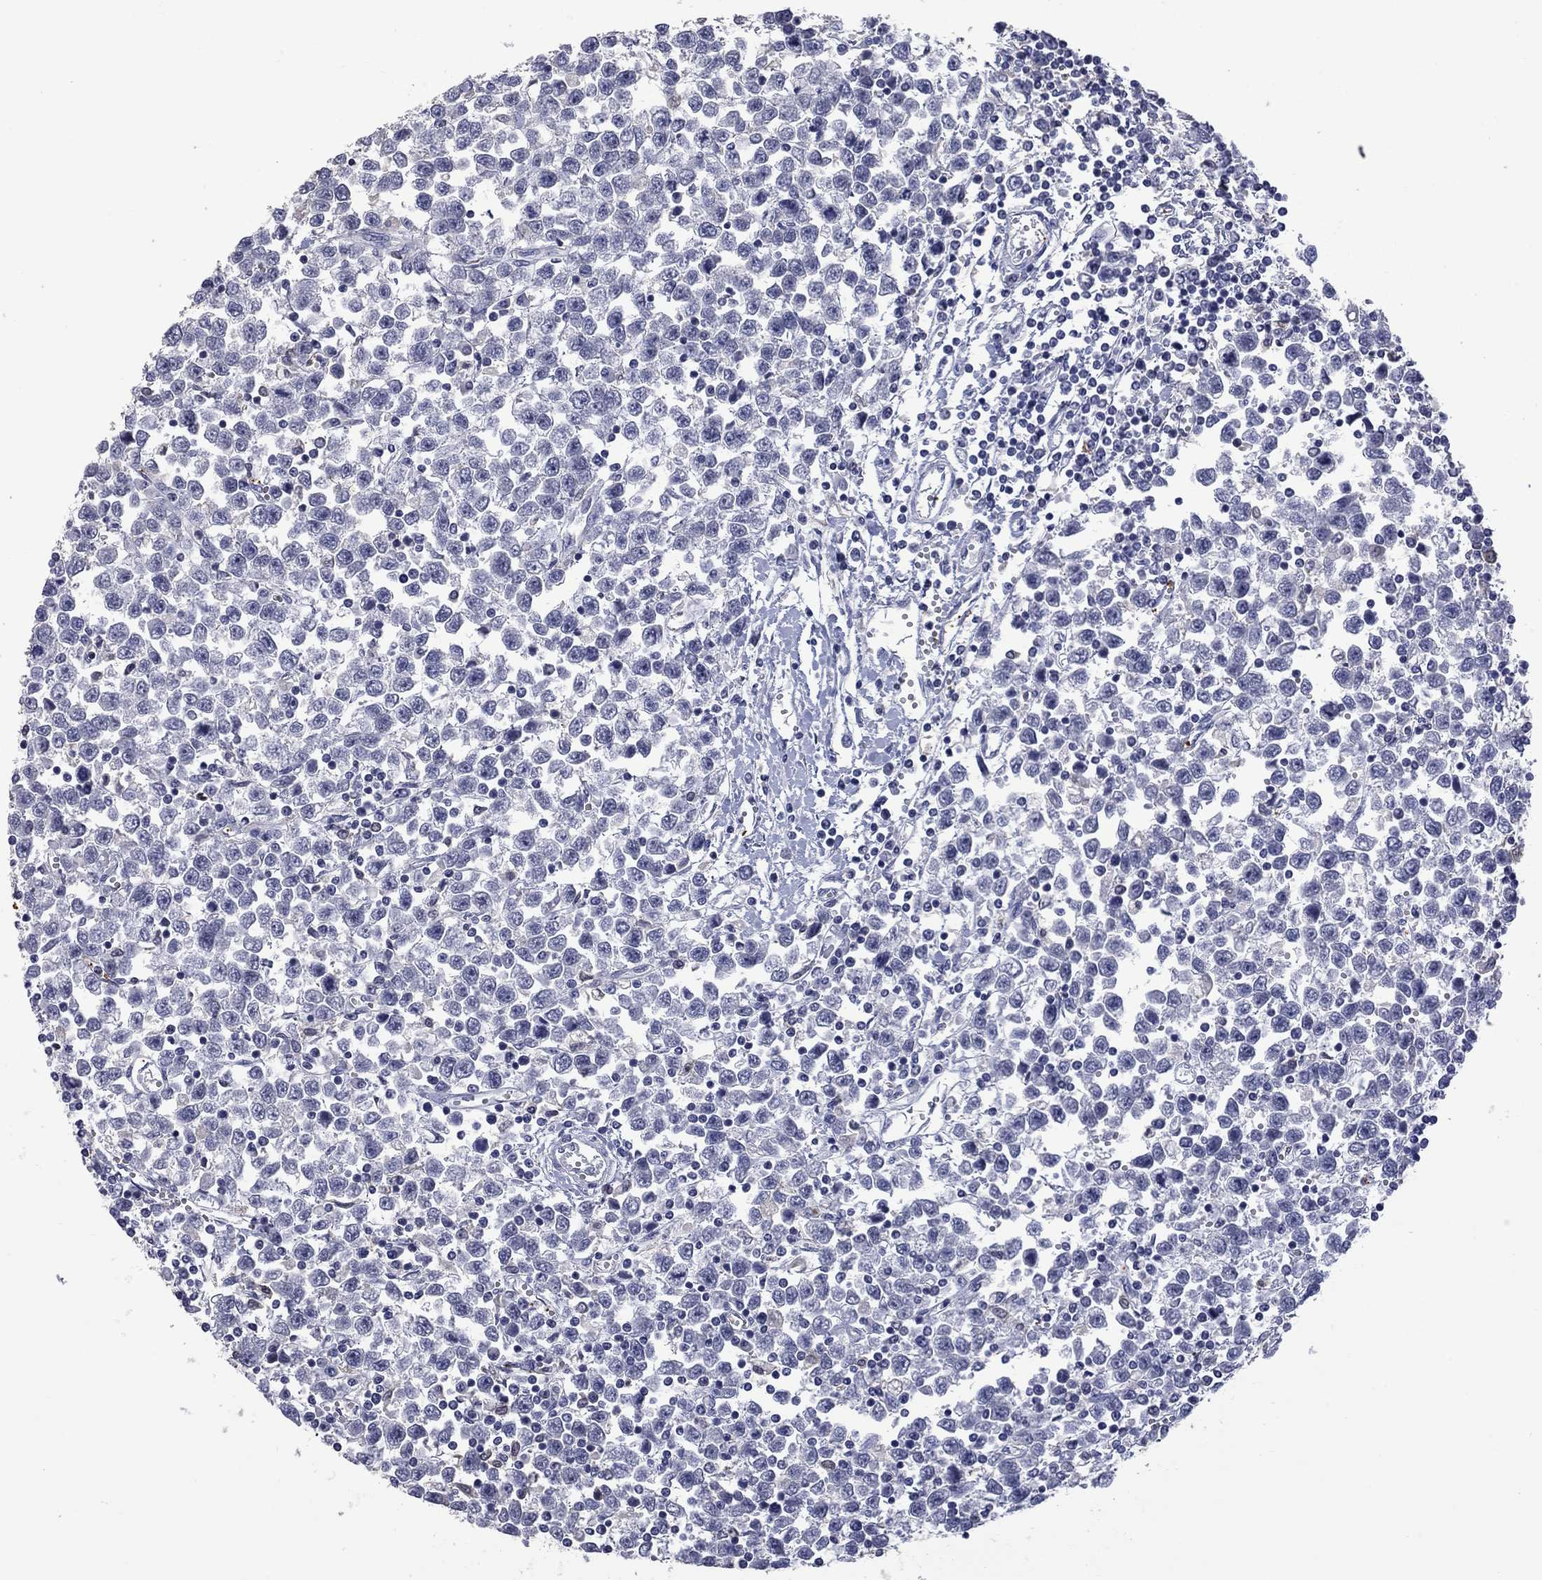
{"staining": {"intensity": "negative", "quantity": "none", "location": "none"}, "tissue": "testis cancer", "cell_type": "Tumor cells", "image_type": "cancer", "snomed": [{"axis": "morphology", "description": "Seminoma, NOS"}, {"axis": "topography", "description": "Testis"}], "caption": "An image of human seminoma (testis) is negative for staining in tumor cells.", "gene": "PLEK", "patient": {"sex": "male", "age": 34}}